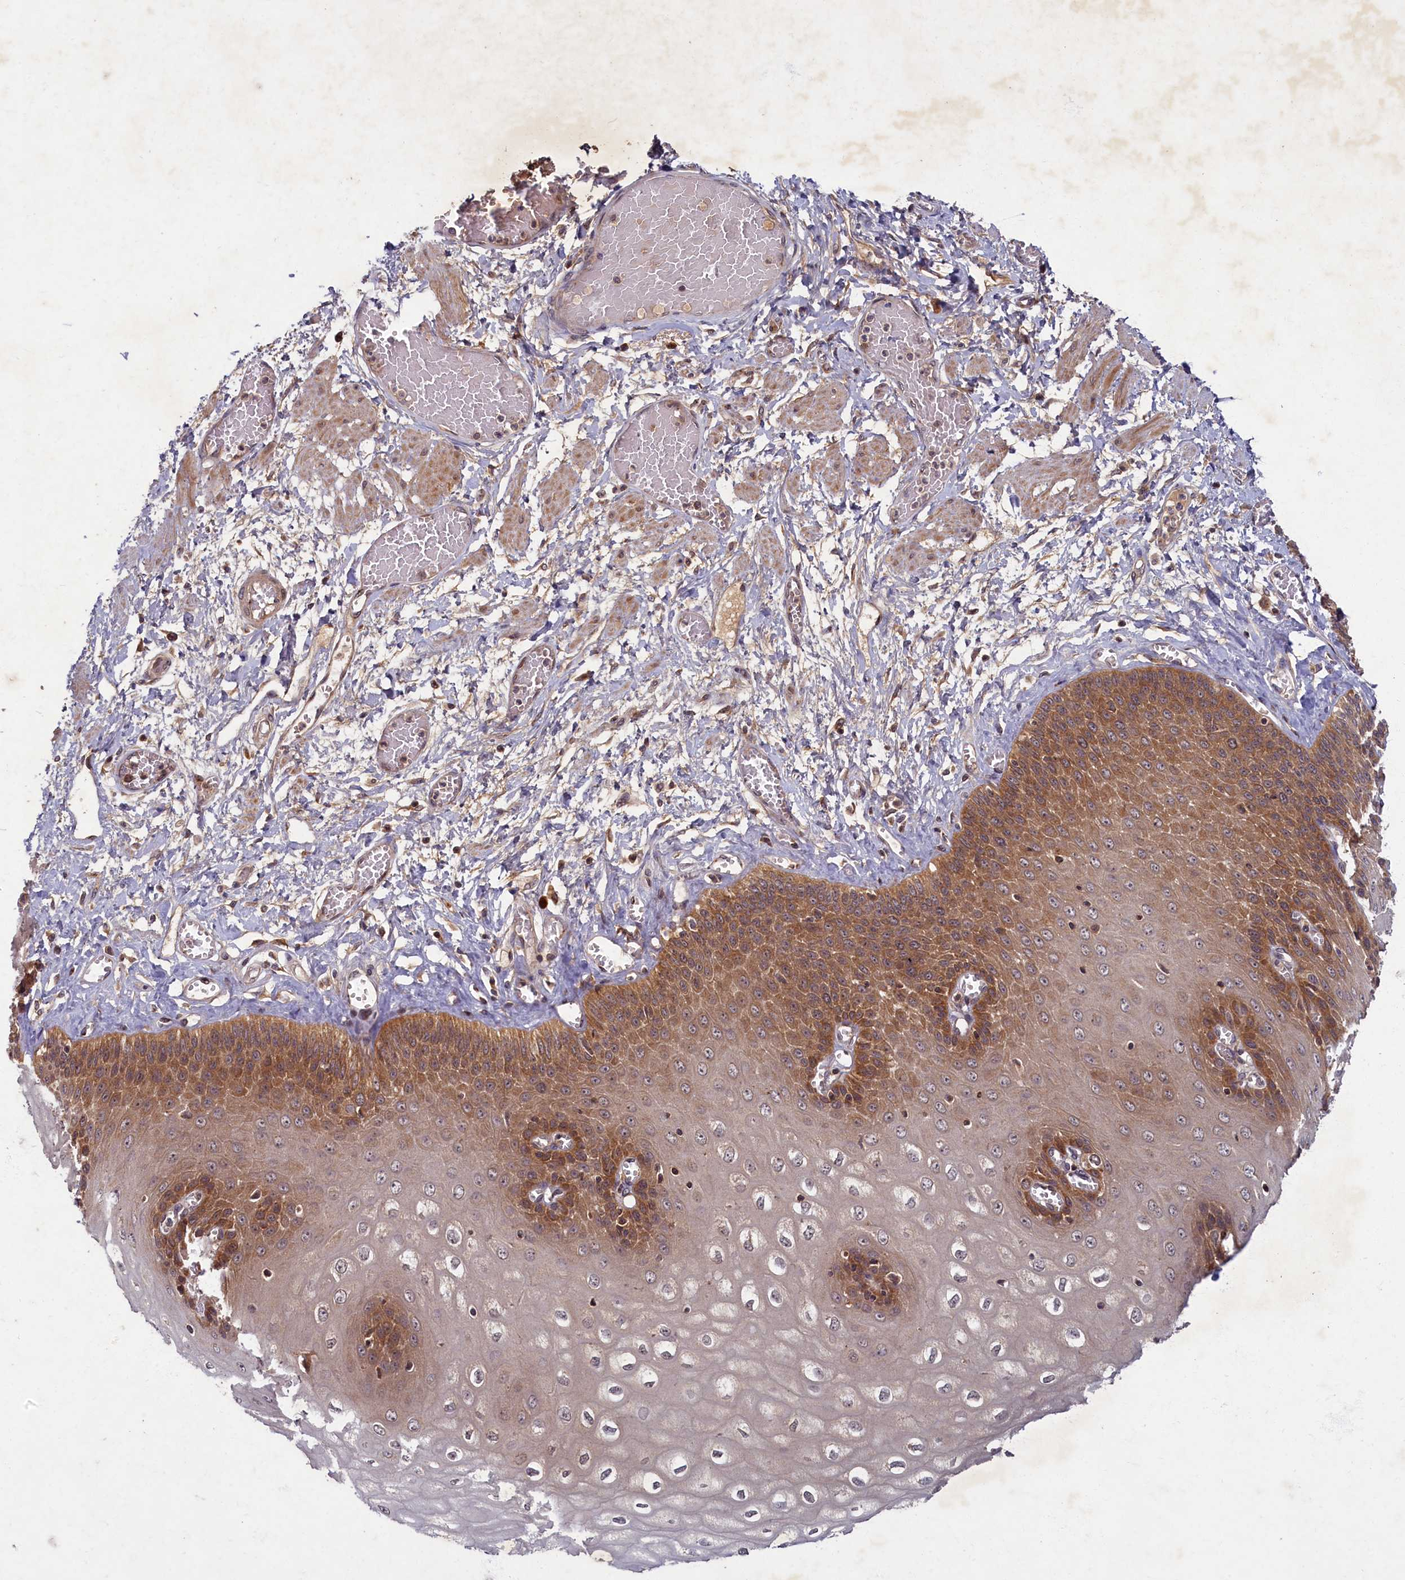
{"staining": {"intensity": "moderate", "quantity": ">75%", "location": "cytoplasmic/membranous"}, "tissue": "esophagus", "cell_type": "Squamous epithelial cells", "image_type": "normal", "snomed": [{"axis": "morphology", "description": "Normal tissue, NOS"}, {"axis": "topography", "description": "Esophagus"}], "caption": "DAB immunohistochemical staining of benign esophagus shows moderate cytoplasmic/membranous protein staining in approximately >75% of squamous epithelial cells. The protein is shown in brown color, while the nuclei are stained blue.", "gene": "BICD1", "patient": {"sex": "male", "age": 60}}